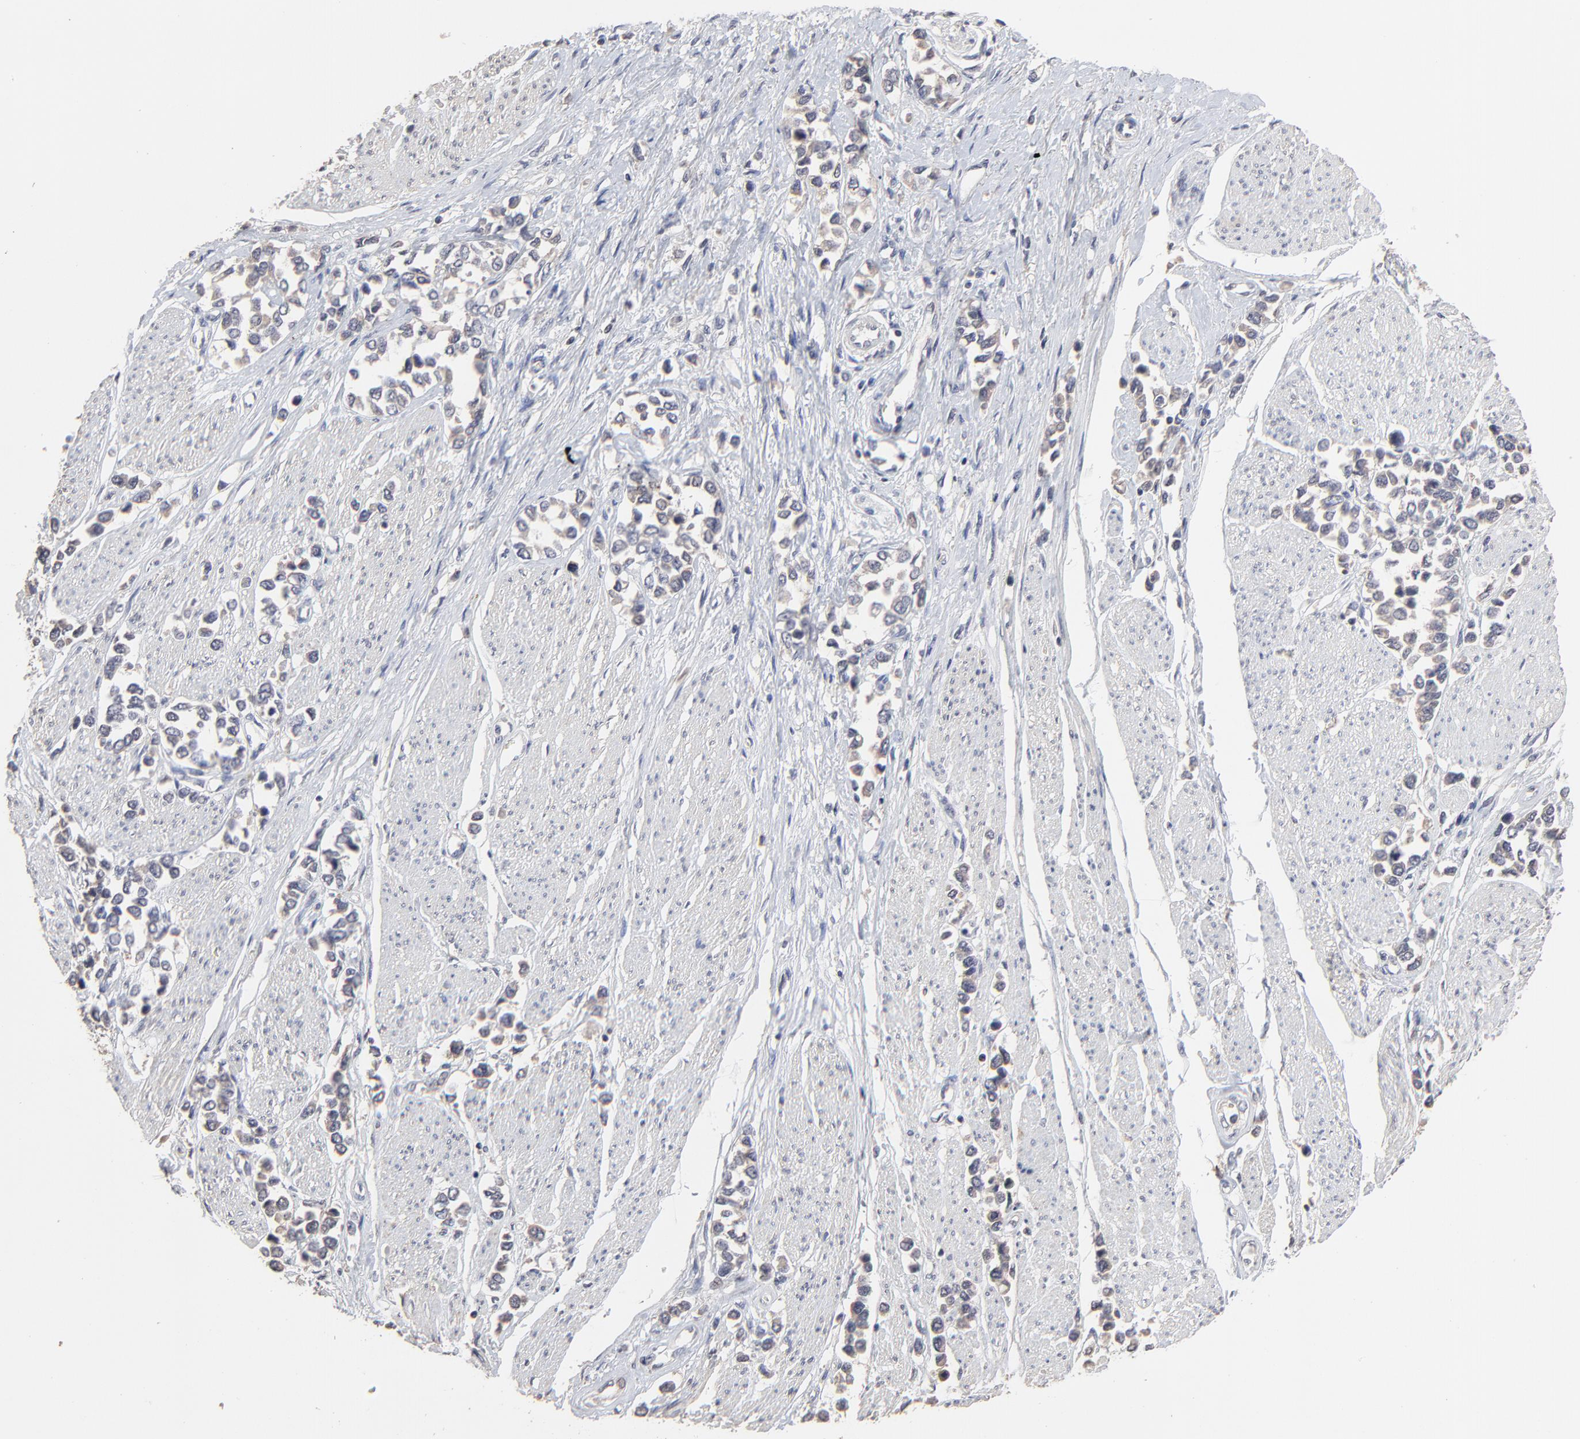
{"staining": {"intensity": "weak", "quantity": "25%-75%", "location": "cytoplasmic/membranous"}, "tissue": "stomach cancer", "cell_type": "Tumor cells", "image_type": "cancer", "snomed": [{"axis": "morphology", "description": "Adenocarcinoma, NOS"}, {"axis": "topography", "description": "Stomach, upper"}], "caption": "Stomach adenocarcinoma stained for a protein (brown) exhibits weak cytoplasmic/membranous positive positivity in approximately 25%-75% of tumor cells.", "gene": "VPREB3", "patient": {"sex": "male", "age": 76}}